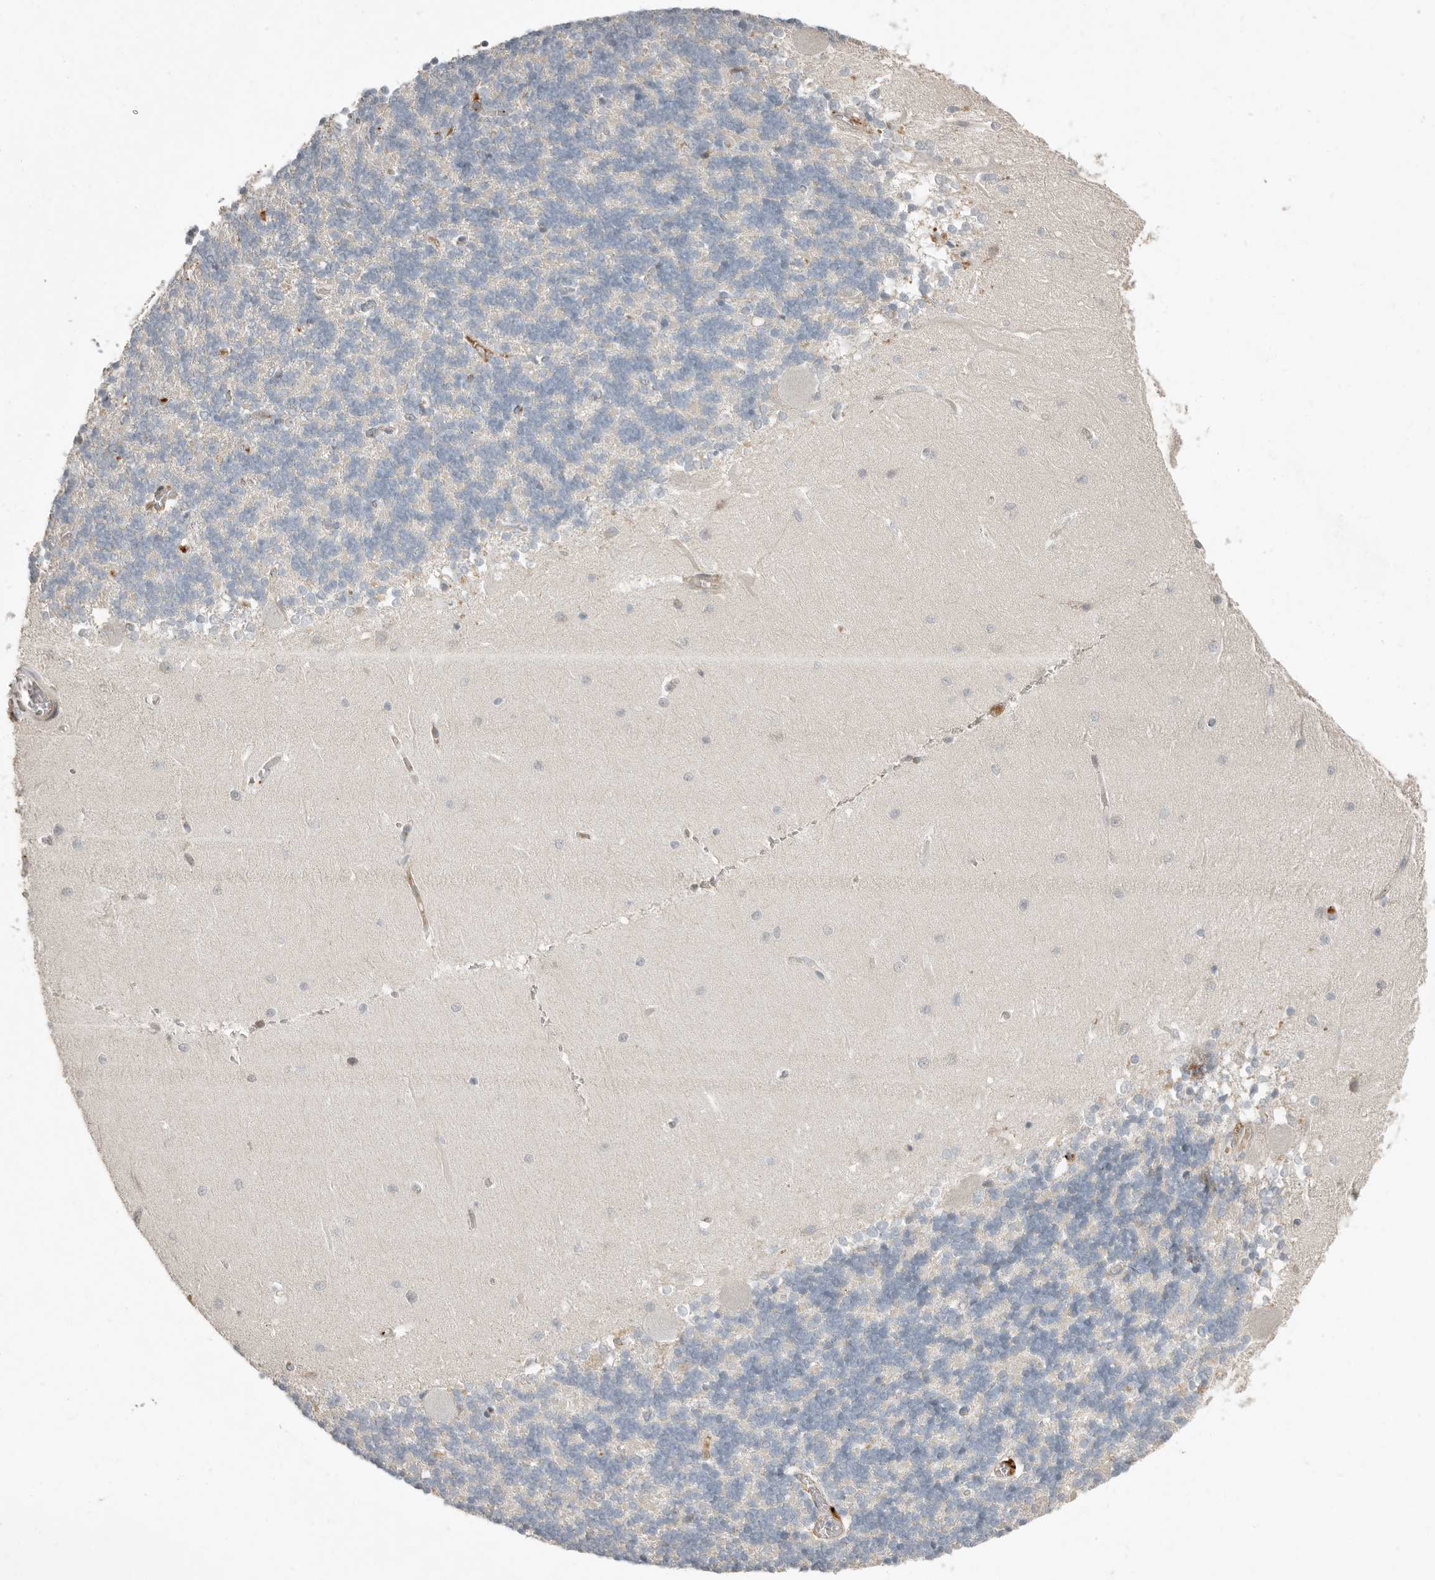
{"staining": {"intensity": "negative", "quantity": "none", "location": "none"}, "tissue": "cerebellum", "cell_type": "Cells in granular layer", "image_type": "normal", "snomed": [{"axis": "morphology", "description": "Normal tissue, NOS"}, {"axis": "topography", "description": "Cerebellum"}], "caption": "The image displays no significant expression in cells in granular layer of cerebellum.", "gene": "KLHL38", "patient": {"sex": "male", "age": 37}}